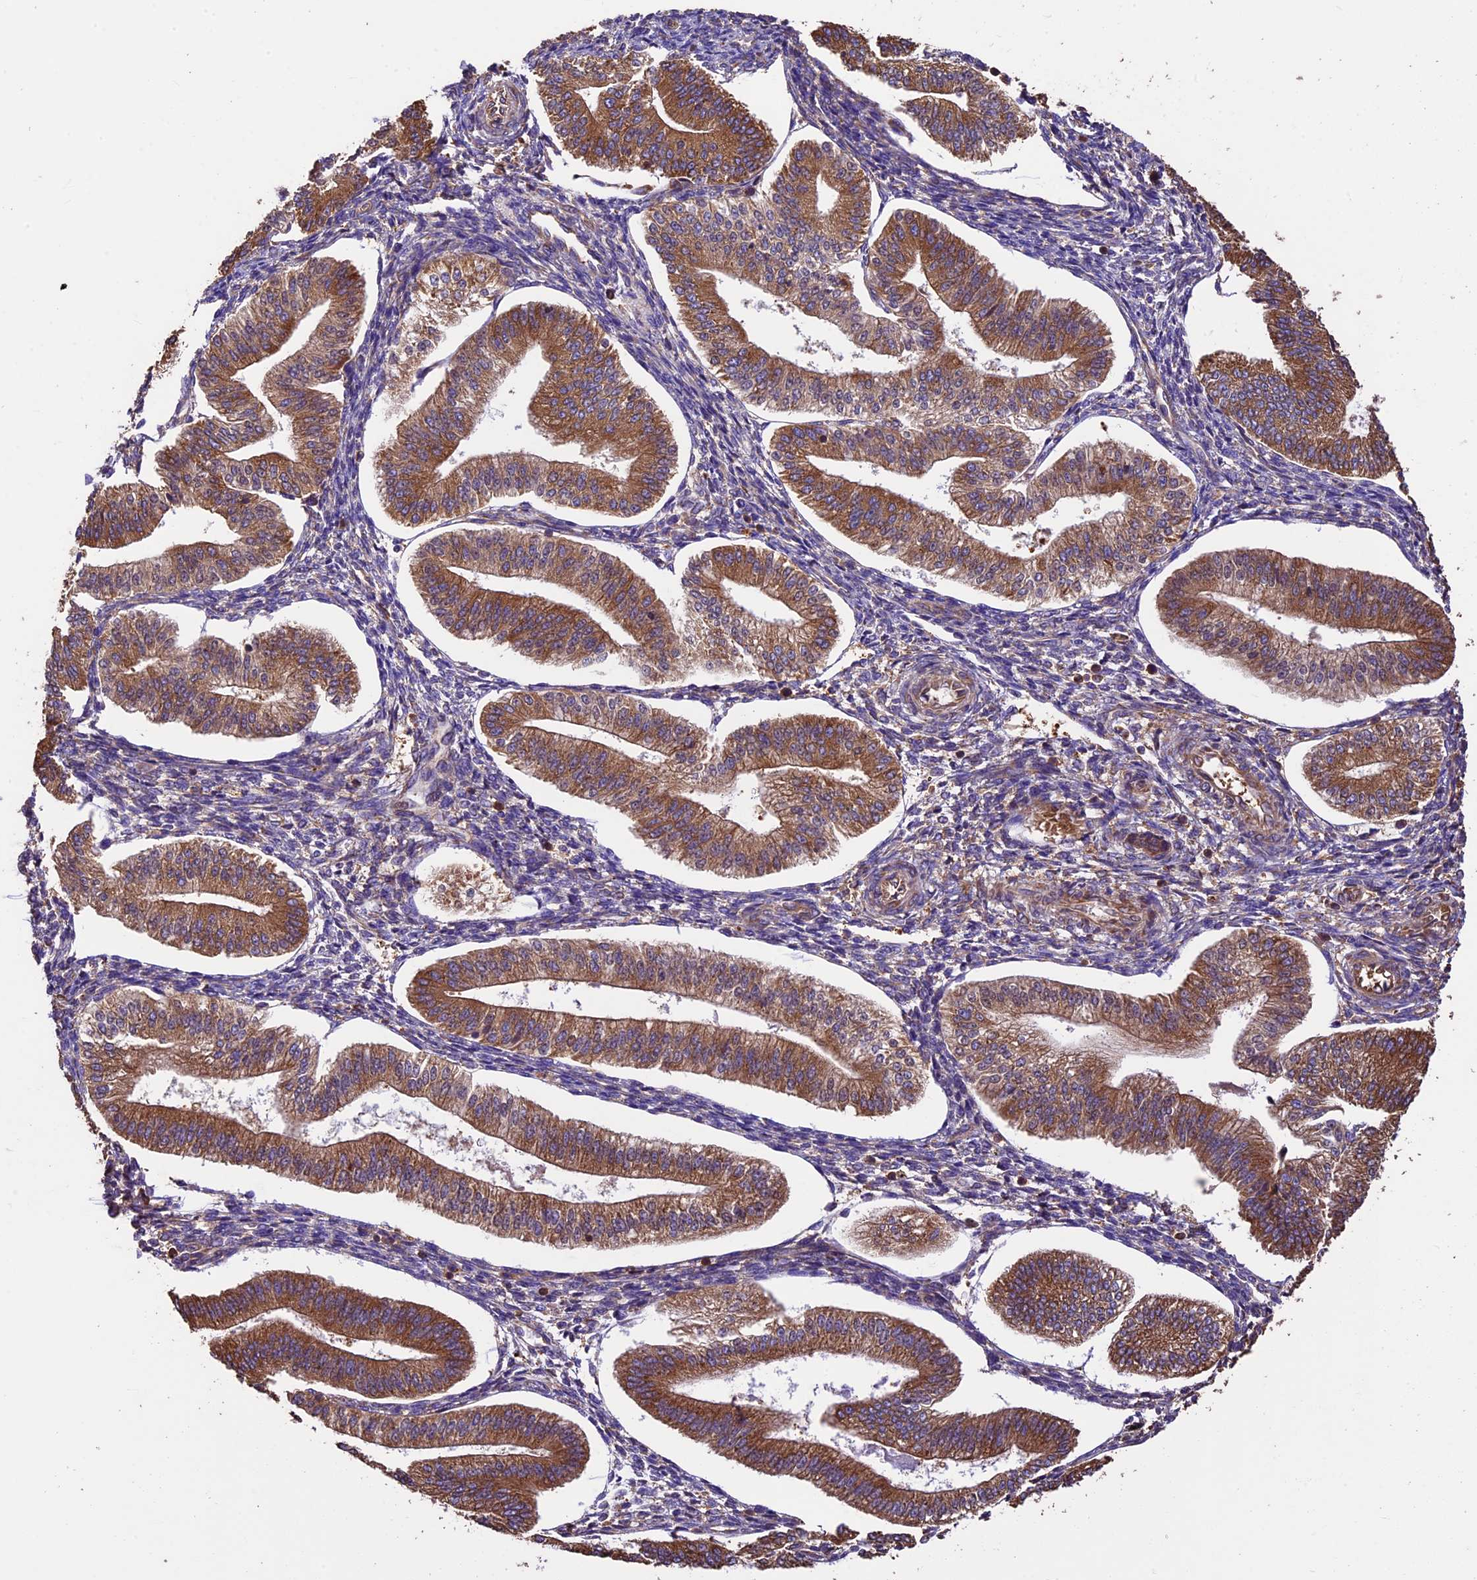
{"staining": {"intensity": "strong", "quantity": "25%-75%", "location": "cytoplasmic/membranous"}, "tissue": "endometrium", "cell_type": "Cells in endometrial stroma", "image_type": "normal", "snomed": [{"axis": "morphology", "description": "Normal tissue, NOS"}, {"axis": "topography", "description": "Endometrium"}], "caption": "This micrograph shows IHC staining of benign human endometrium, with high strong cytoplasmic/membranous staining in approximately 25%-75% of cells in endometrial stroma.", "gene": "KARS1", "patient": {"sex": "female", "age": 34}}